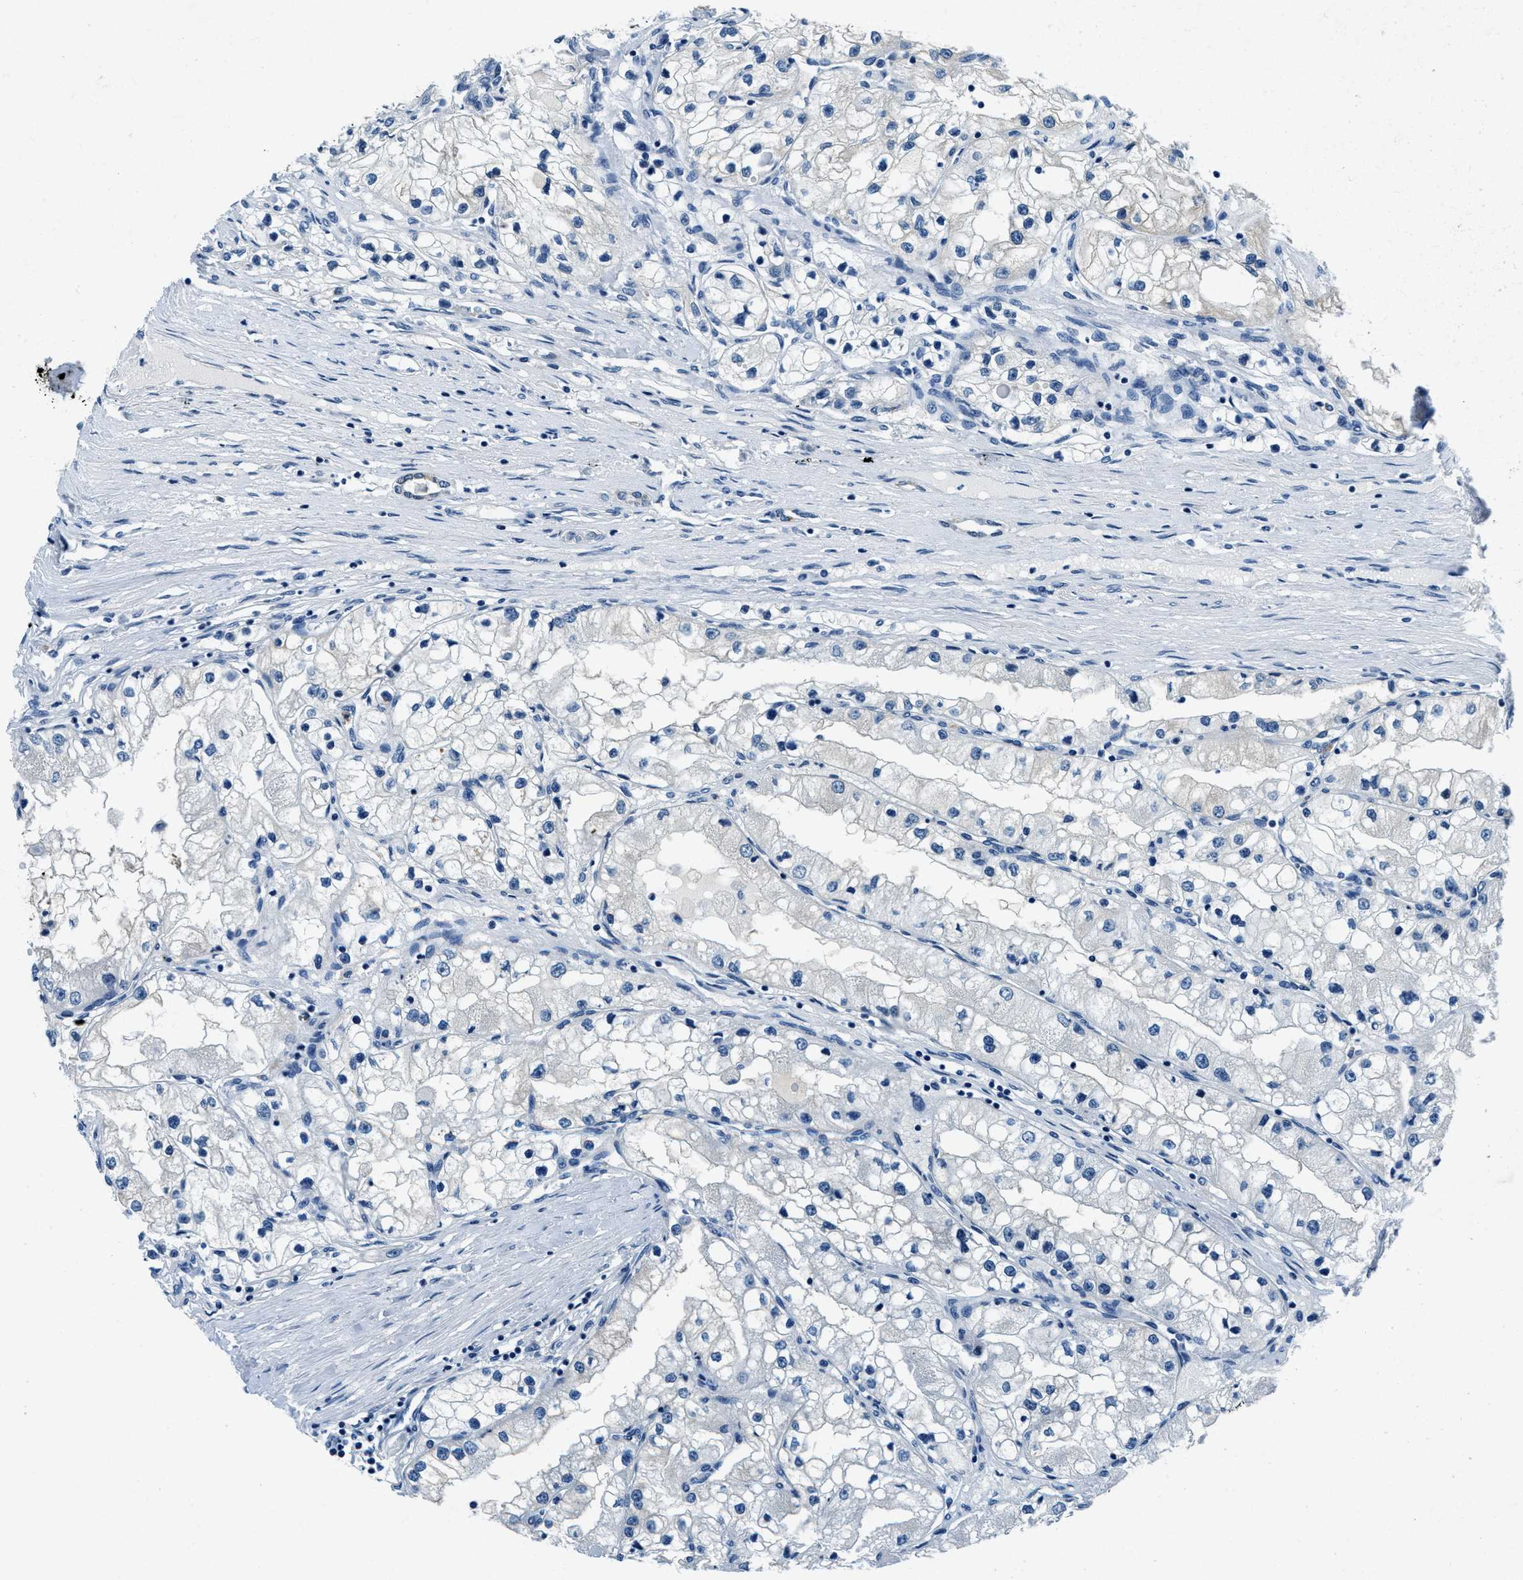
{"staining": {"intensity": "negative", "quantity": "none", "location": "none"}, "tissue": "renal cancer", "cell_type": "Tumor cells", "image_type": "cancer", "snomed": [{"axis": "morphology", "description": "Adenocarcinoma, NOS"}, {"axis": "topography", "description": "Kidney"}], "caption": "Tumor cells show no significant protein positivity in renal adenocarcinoma.", "gene": "UBAC2", "patient": {"sex": "male", "age": 68}}